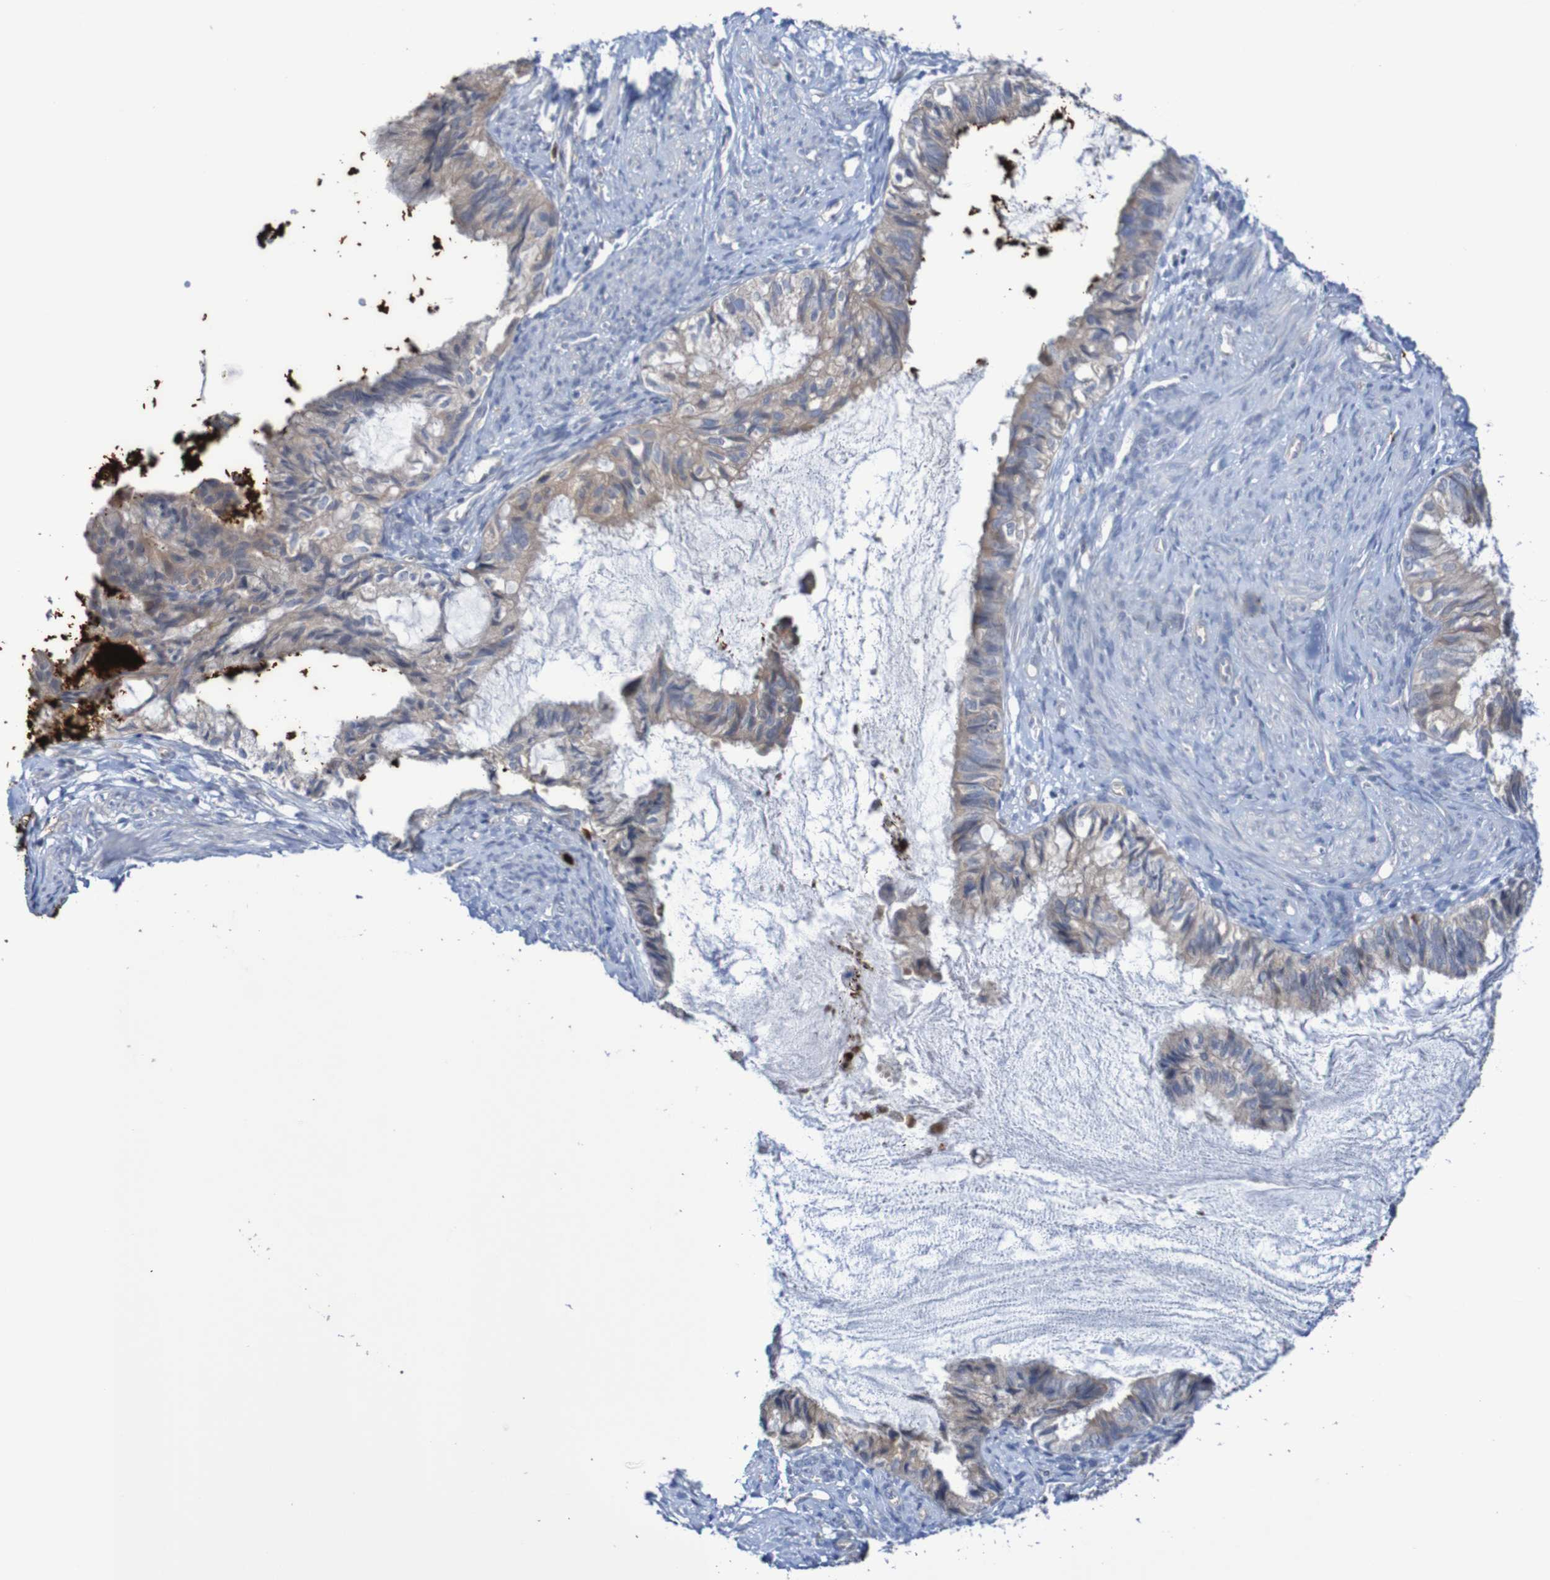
{"staining": {"intensity": "weak", "quantity": ">75%", "location": "cytoplasmic/membranous"}, "tissue": "cervical cancer", "cell_type": "Tumor cells", "image_type": "cancer", "snomed": [{"axis": "morphology", "description": "Normal tissue, NOS"}, {"axis": "morphology", "description": "Adenocarcinoma, NOS"}, {"axis": "topography", "description": "Cervix"}, {"axis": "topography", "description": "Endometrium"}], "caption": "This histopathology image demonstrates adenocarcinoma (cervical) stained with immunohistochemistry (IHC) to label a protein in brown. The cytoplasmic/membranous of tumor cells show weak positivity for the protein. Nuclei are counter-stained blue.", "gene": "PARP4", "patient": {"sex": "female", "age": 86}}